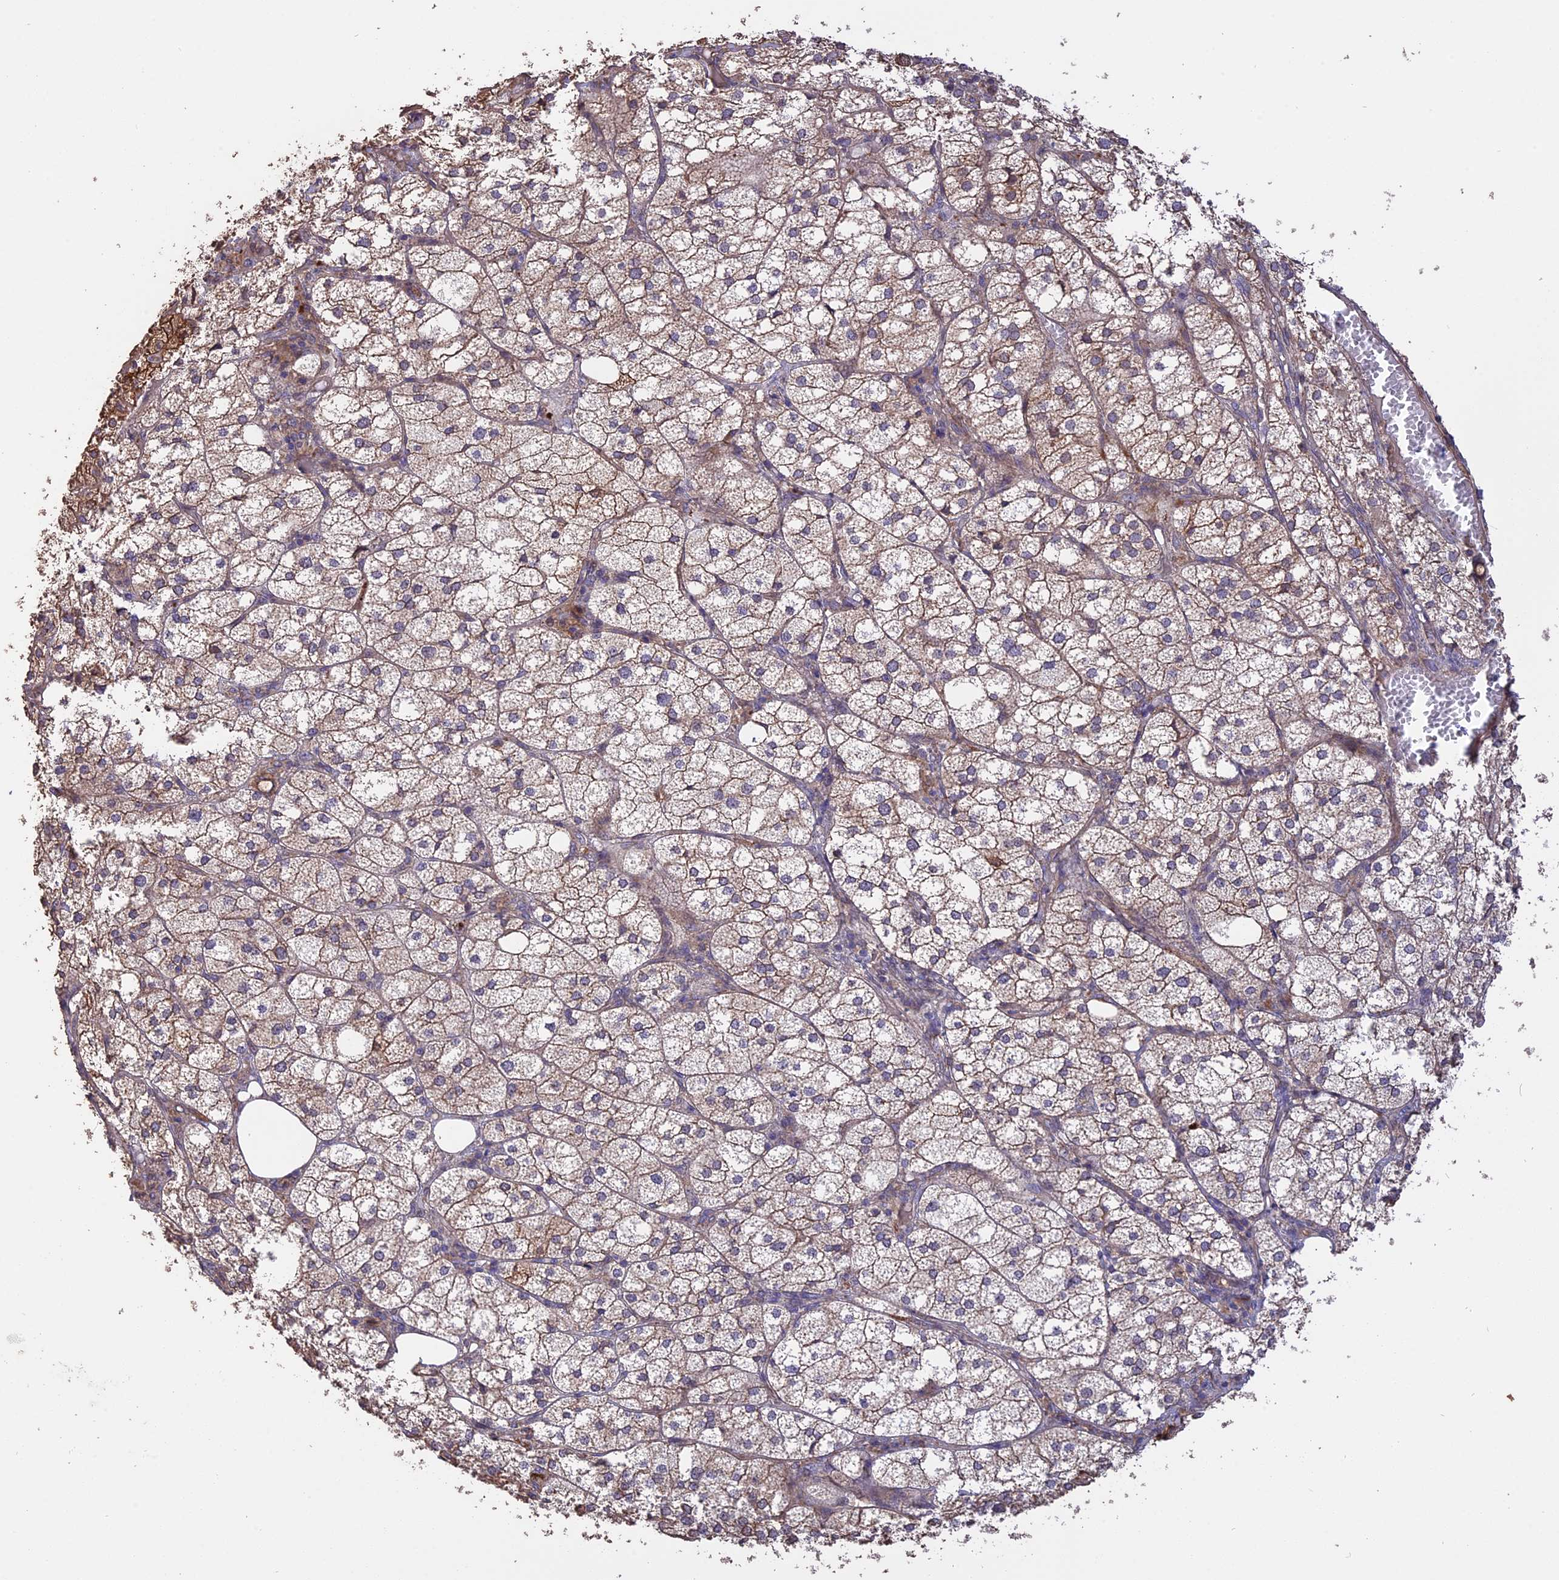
{"staining": {"intensity": "strong", "quantity": "25%-75%", "location": "cytoplasmic/membranous,nuclear"}, "tissue": "adrenal gland", "cell_type": "Glandular cells", "image_type": "normal", "snomed": [{"axis": "morphology", "description": "Normal tissue, NOS"}, {"axis": "topography", "description": "Adrenal gland"}], "caption": "Immunohistochemical staining of benign adrenal gland displays strong cytoplasmic/membranous,nuclear protein staining in about 25%-75% of glandular cells.", "gene": "RASAL1", "patient": {"sex": "female", "age": 61}}